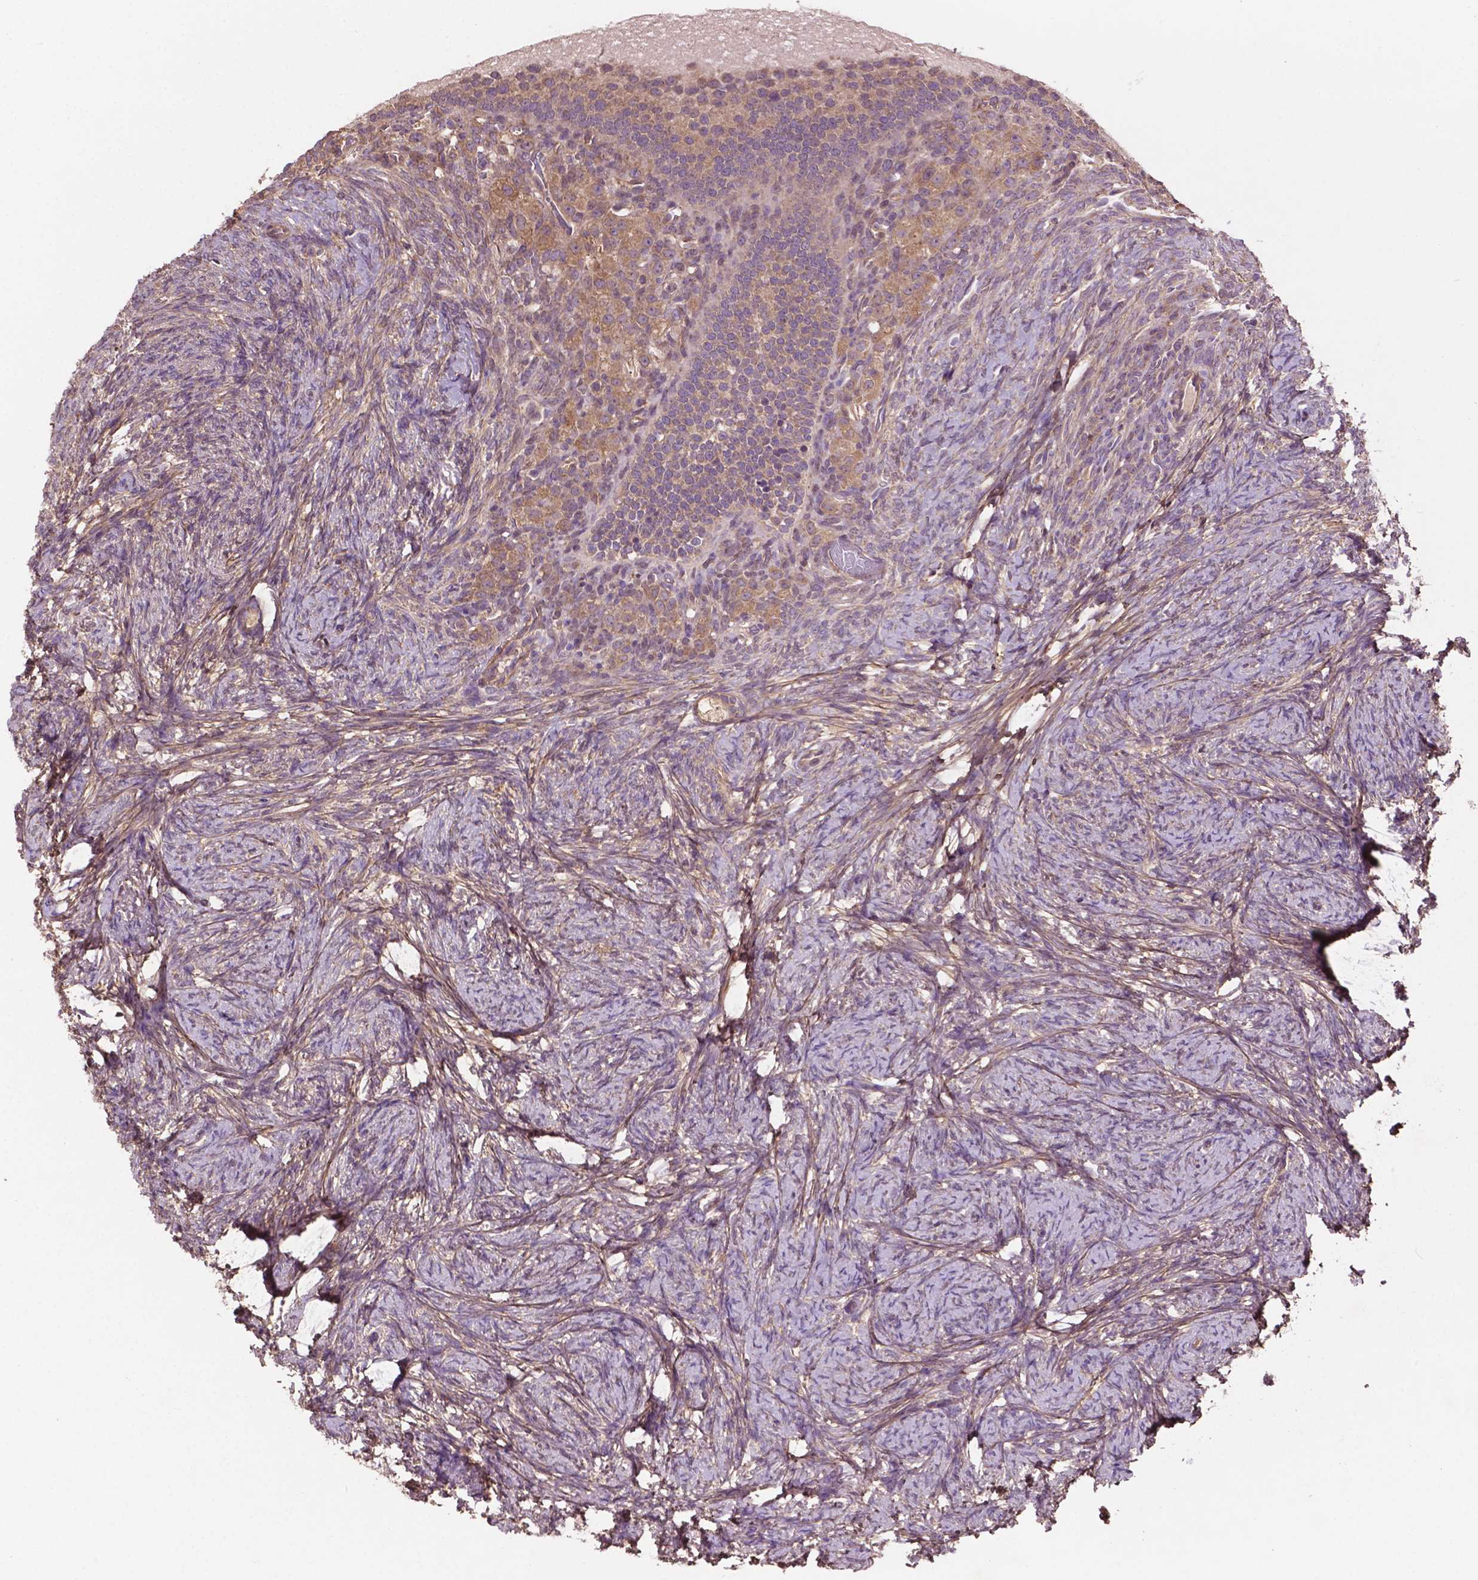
{"staining": {"intensity": "weak", "quantity": "25%-75%", "location": "cytoplasmic/membranous"}, "tissue": "ovary", "cell_type": "Ovarian stroma cells", "image_type": "normal", "snomed": [{"axis": "morphology", "description": "Normal tissue, NOS"}, {"axis": "topography", "description": "Ovary"}], "caption": "Immunohistochemistry (DAB) staining of normal human ovary reveals weak cytoplasmic/membranous protein positivity in approximately 25%-75% of ovarian stroma cells.", "gene": "GJA9", "patient": {"sex": "female", "age": 34}}